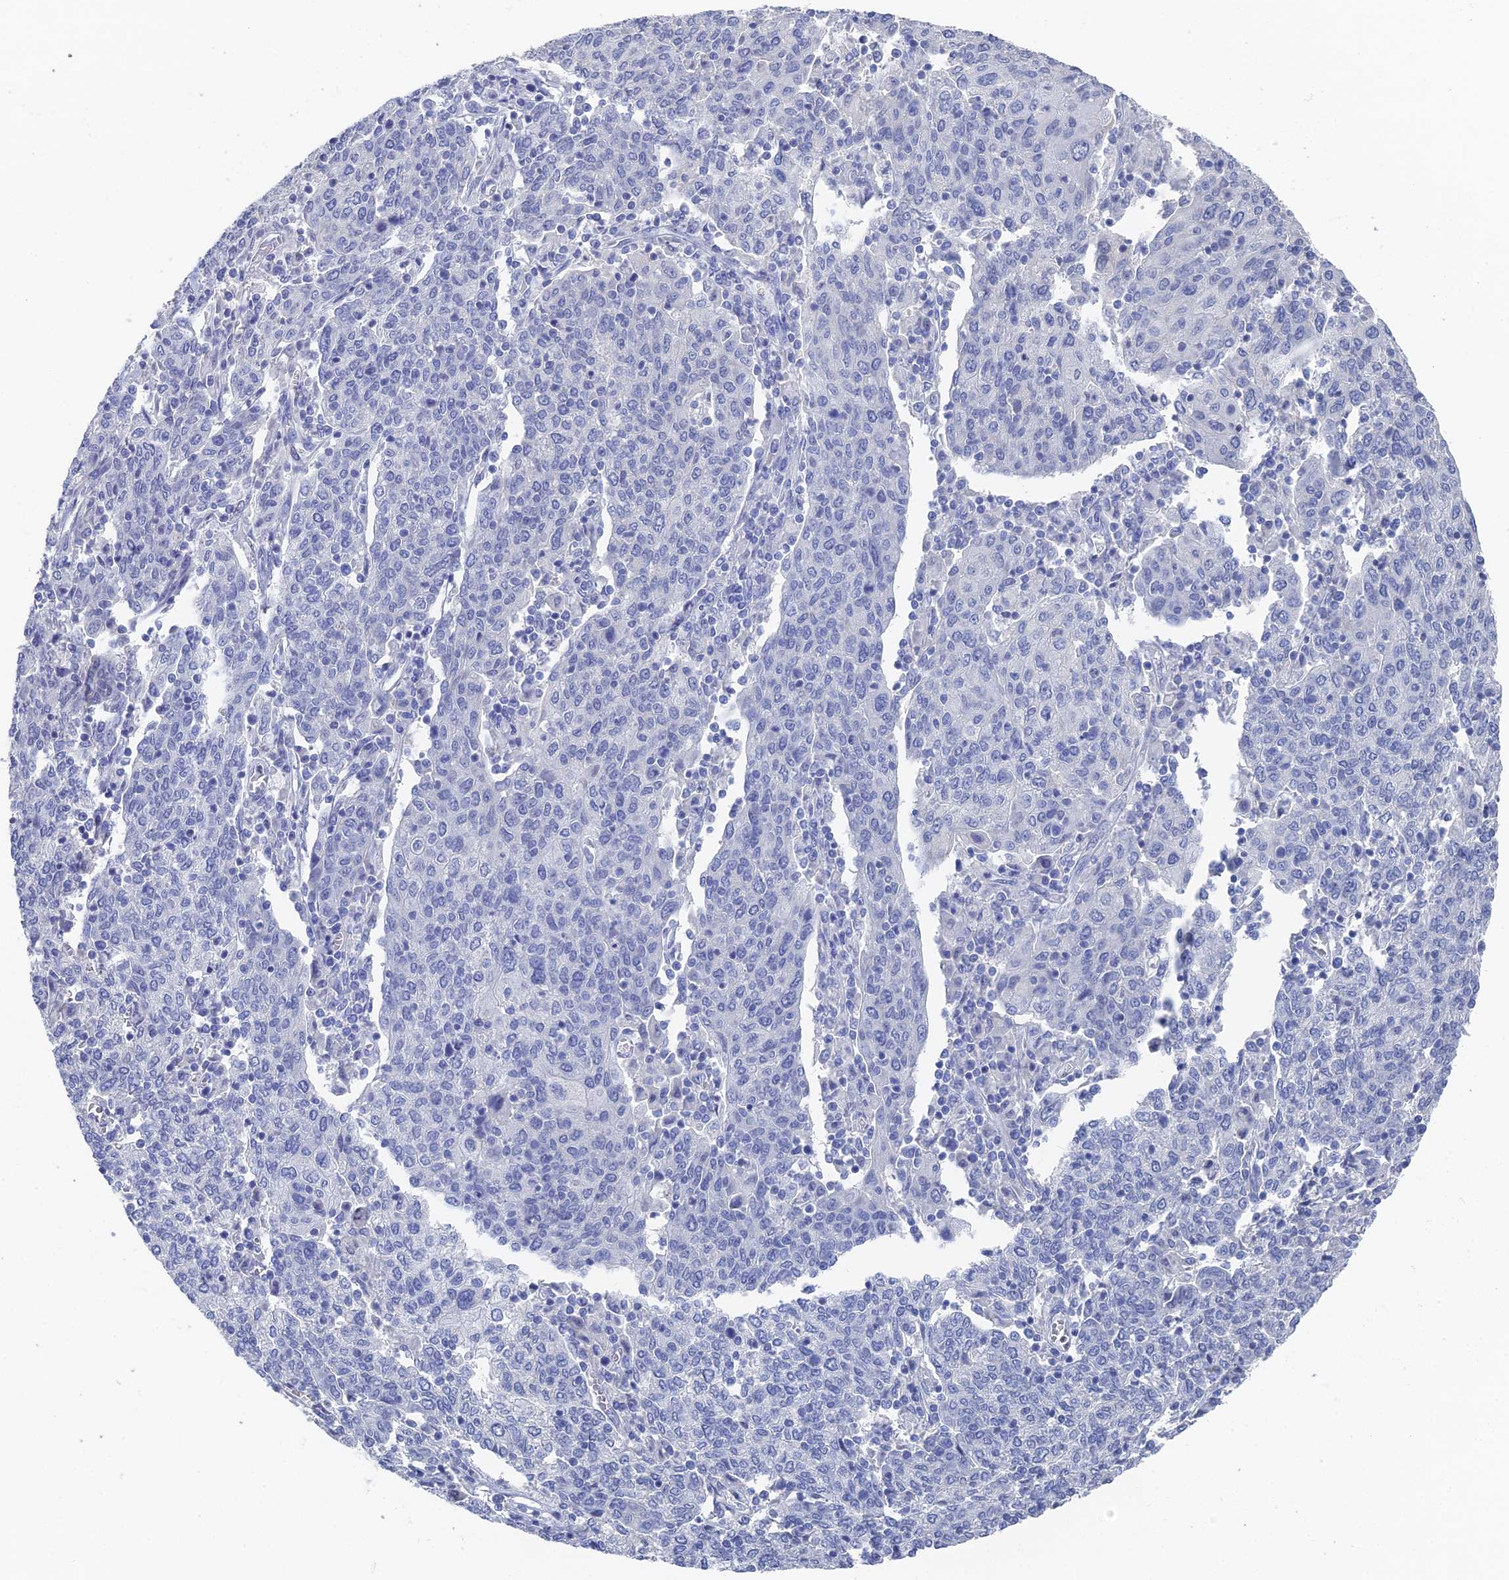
{"staining": {"intensity": "negative", "quantity": "none", "location": "none"}, "tissue": "cervical cancer", "cell_type": "Tumor cells", "image_type": "cancer", "snomed": [{"axis": "morphology", "description": "Squamous cell carcinoma, NOS"}, {"axis": "topography", "description": "Cervix"}], "caption": "Human cervical squamous cell carcinoma stained for a protein using IHC displays no positivity in tumor cells.", "gene": "GFAP", "patient": {"sex": "female", "age": 67}}